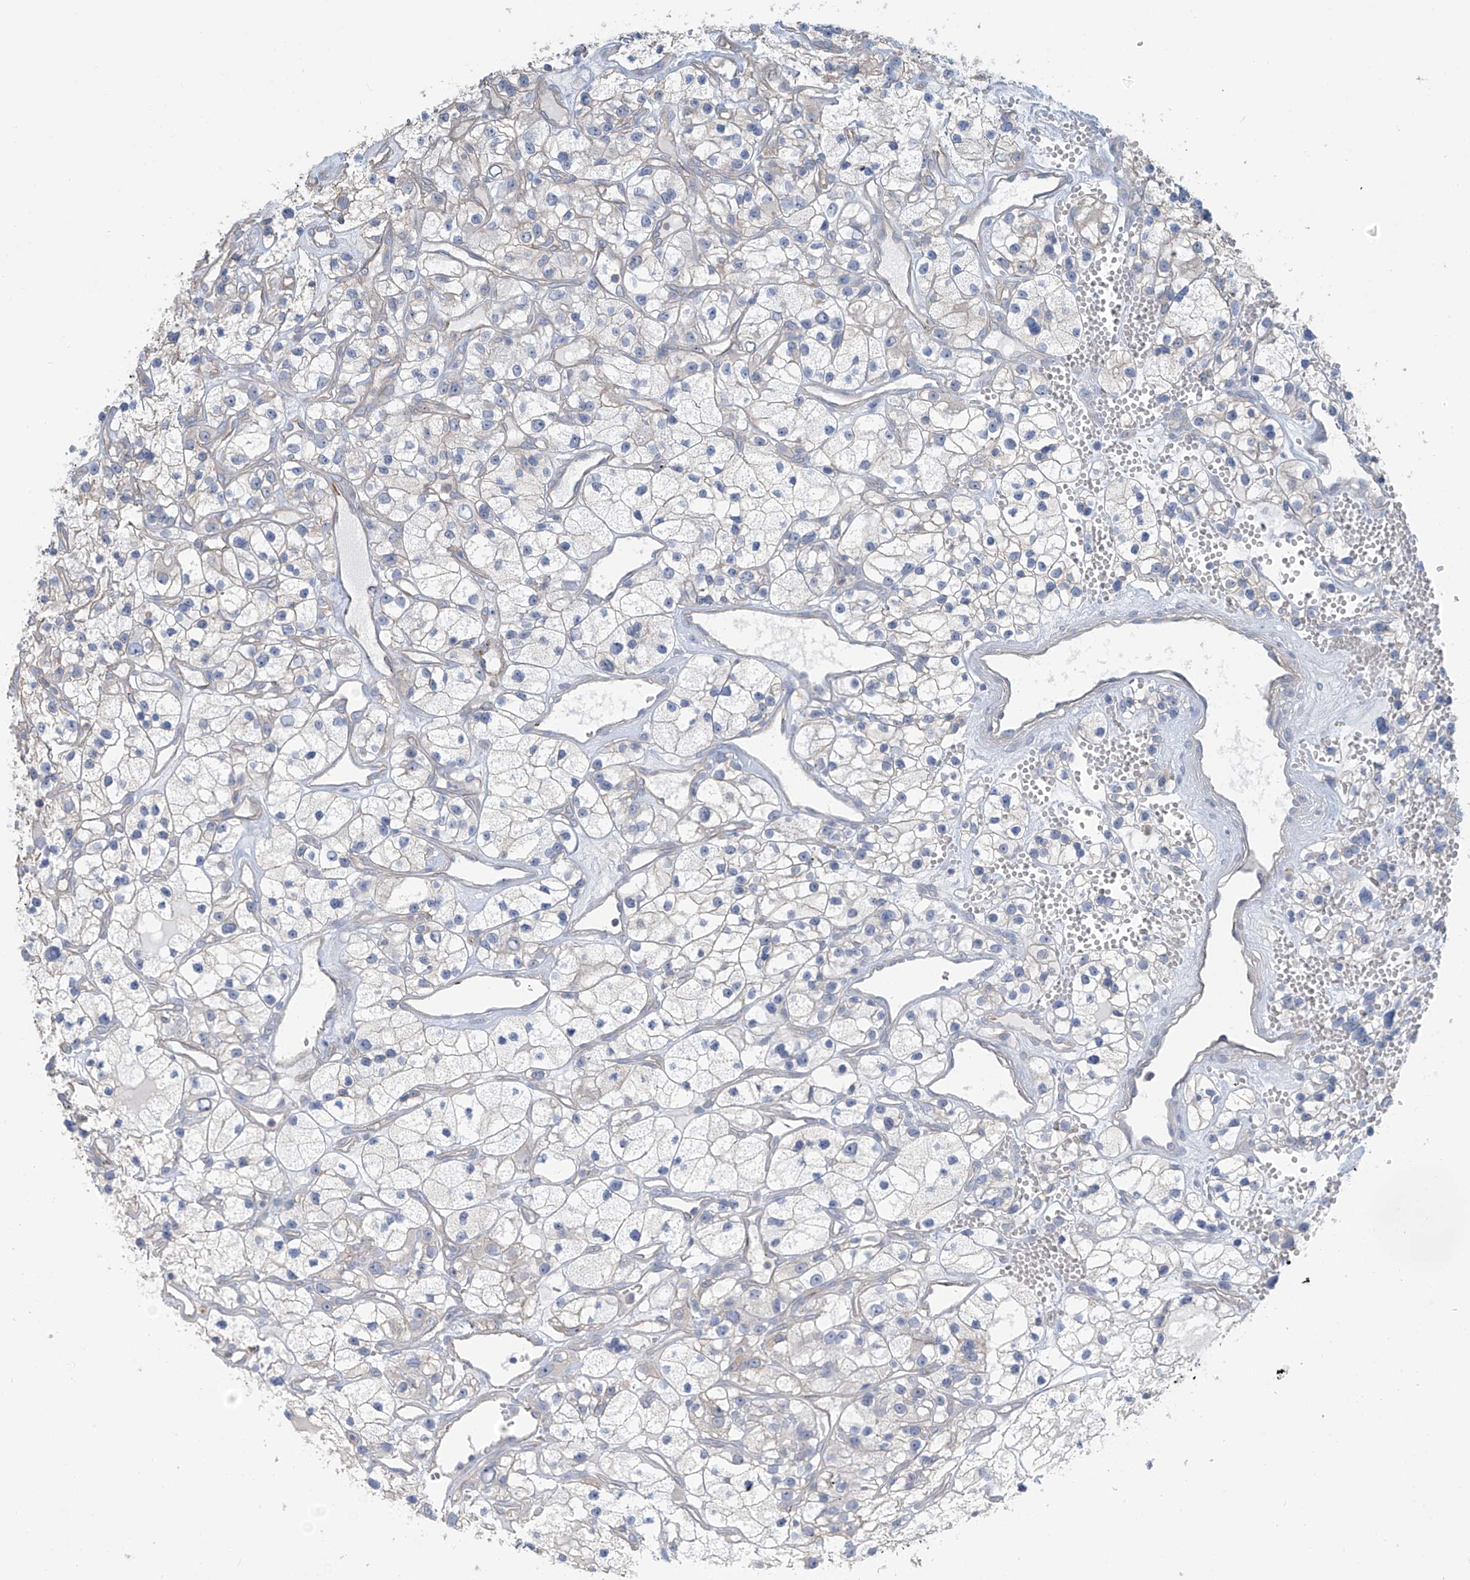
{"staining": {"intensity": "negative", "quantity": "none", "location": "none"}, "tissue": "renal cancer", "cell_type": "Tumor cells", "image_type": "cancer", "snomed": [{"axis": "morphology", "description": "Adenocarcinoma, NOS"}, {"axis": "topography", "description": "Kidney"}], "caption": "The photomicrograph displays no staining of tumor cells in adenocarcinoma (renal). (DAB immunohistochemistry, high magnification).", "gene": "ZNF846", "patient": {"sex": "female", "age": 57}}